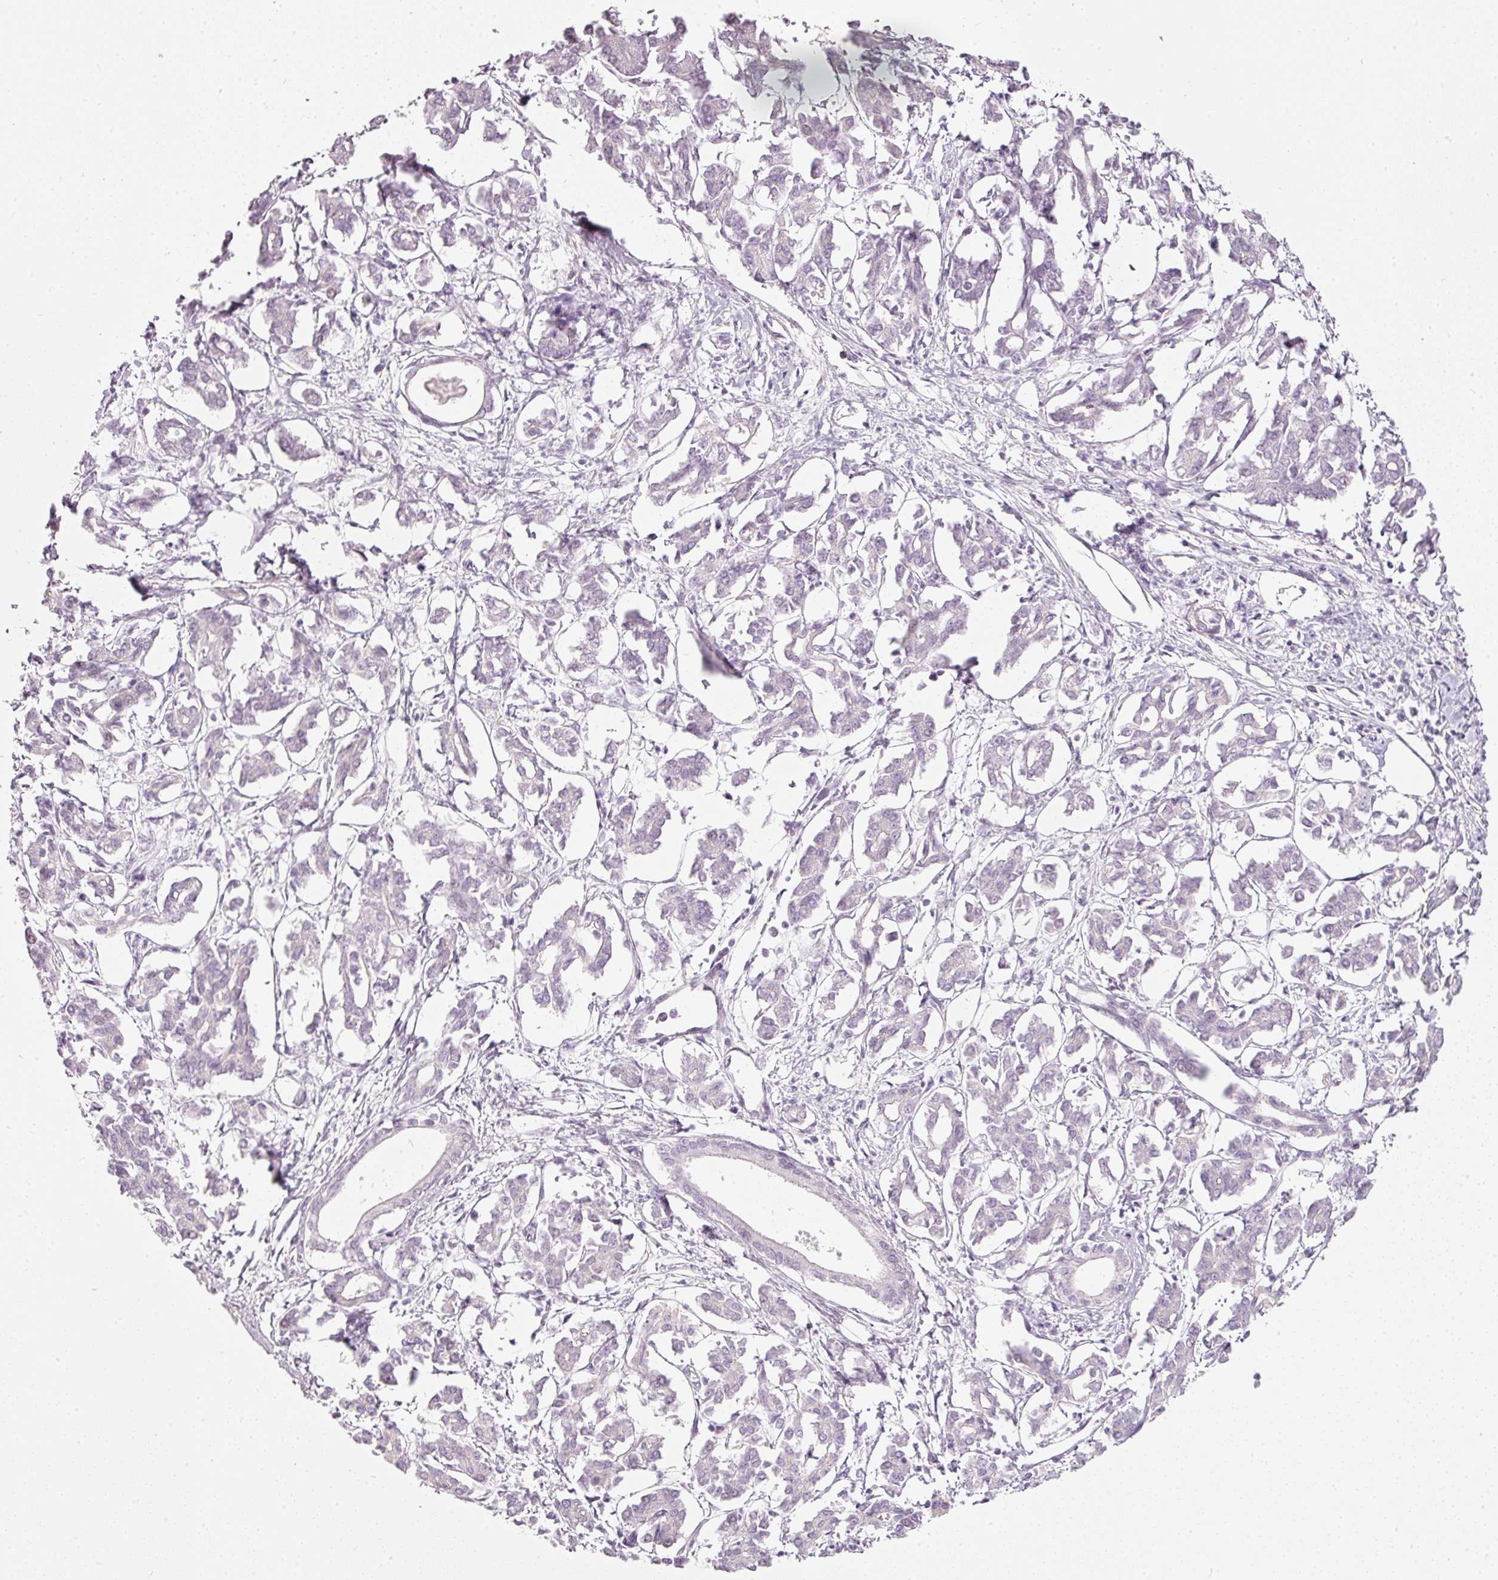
{"staining": {"intensity": "negative", "quantity": "none", "location": "none"}, "tissue": "pancreatic cancer", "cell_type": "Tumor cells", "image_type": "cancer", "snomed": [{"axis": "morphology", "description": "Adenocarcinoma, NOS"}, {"axis": "topography", "description": "Pancreas"}], "caption": "Immunohistochemistry histopathology image of pancreatic adenocarcinoma stained for a protein (brown), which exhibits no positivity in tumor cells.", "gene": "NRDE2", "patient": {"sex": "male", "age": 61}}